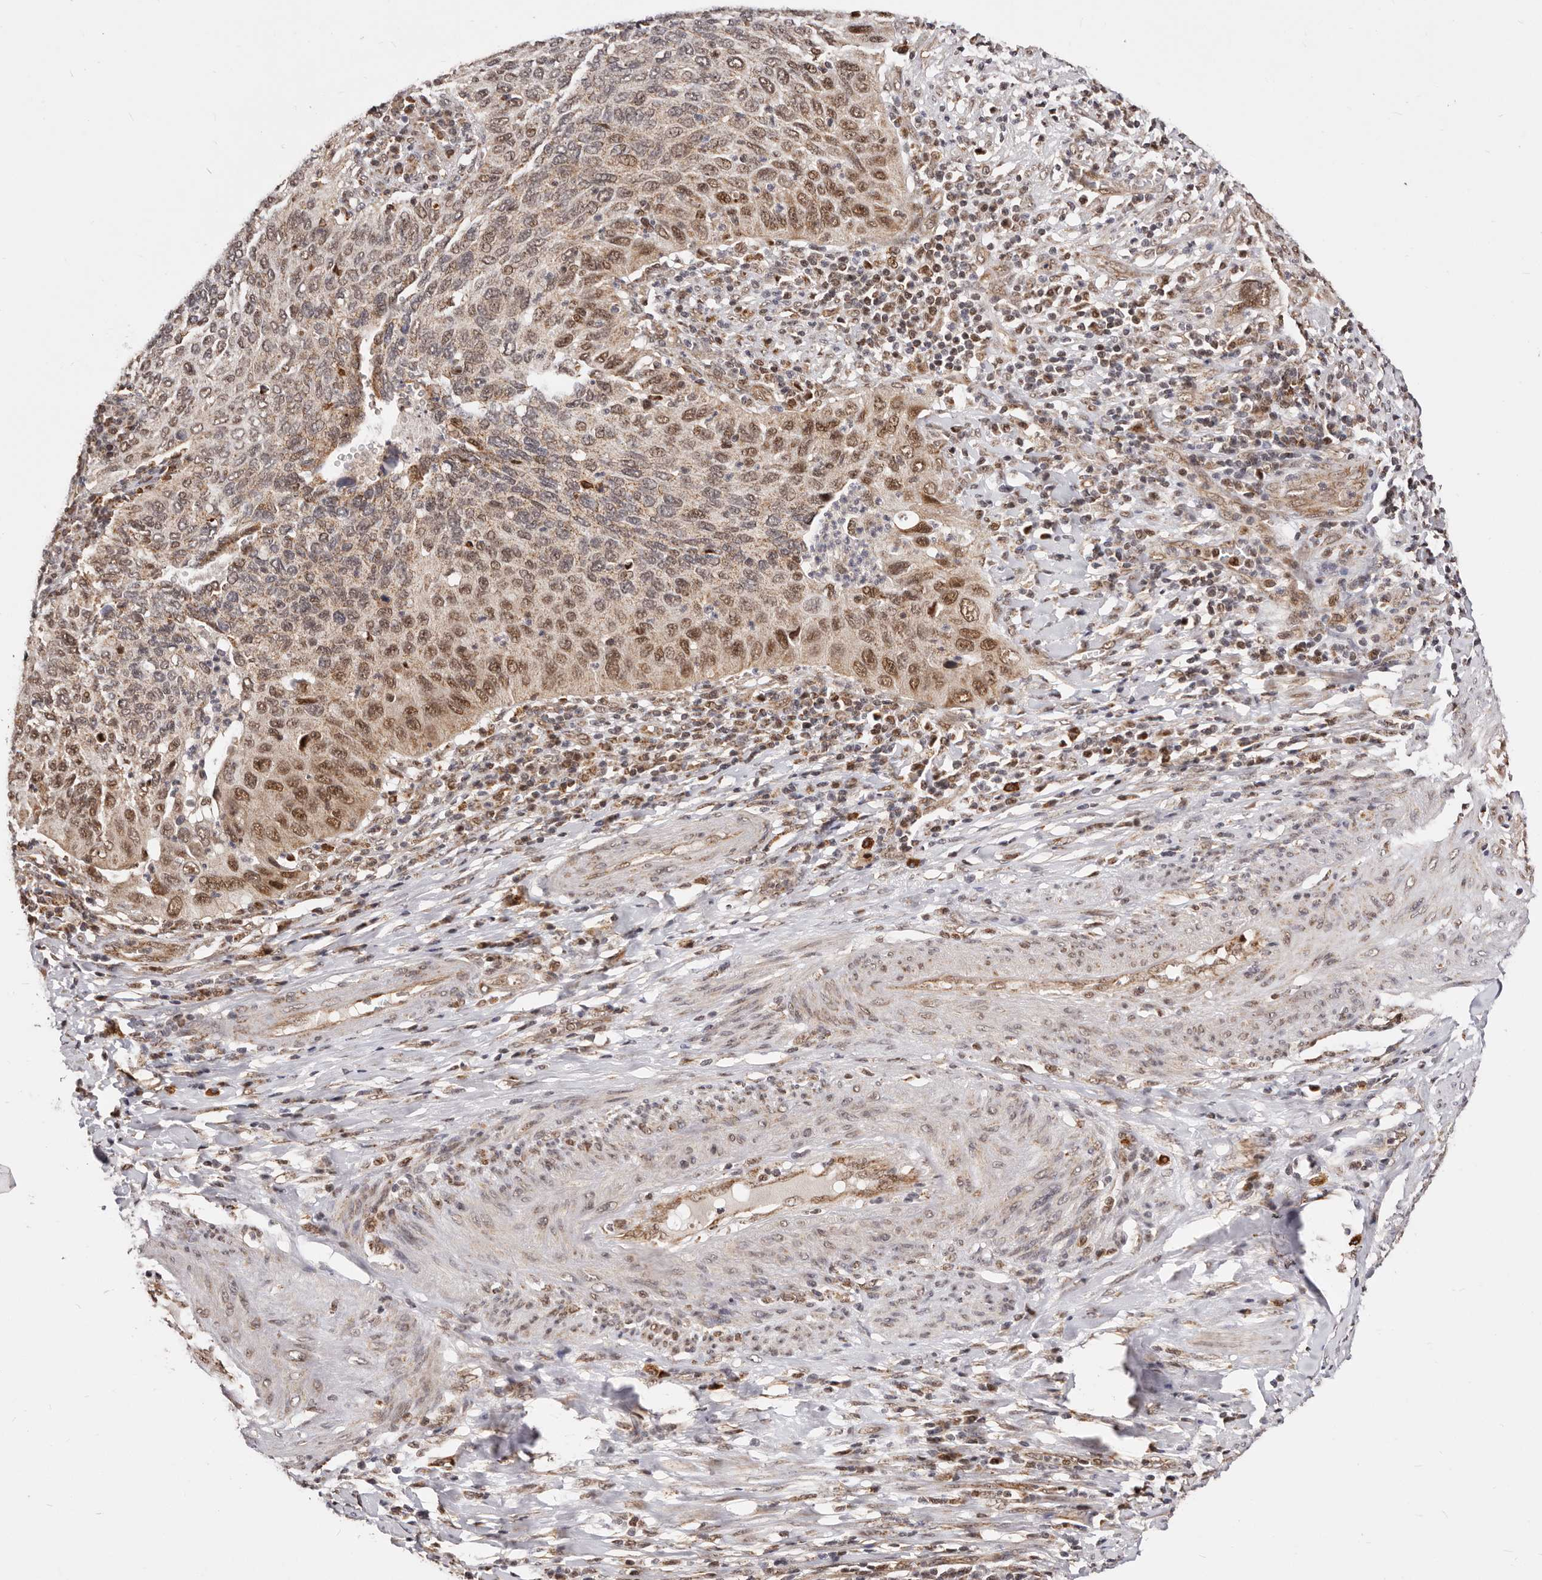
{"staining": {"intensity": "strong", "quantity": ">75%", "location": "cytoplasmic/membranous,nuclear"}, "tissue": "cervical cancer", "cell_type": "Tumor cells", "image_type": "cancer", "snomed": [{"axis": "morphology", "description": "Squamous cell carcinoma, NOS"}, {"axis": "topography", "description": "Cervix"}], "caption": "Brown immunohistochemical staining in human cervical squamous cell carcinoma displays strong cytoplasmic/membranous and nuclear expression in about >75% of tumor cells.", "gene": "SEC14L1", "patient": {"sex": "female", "age": 38}}